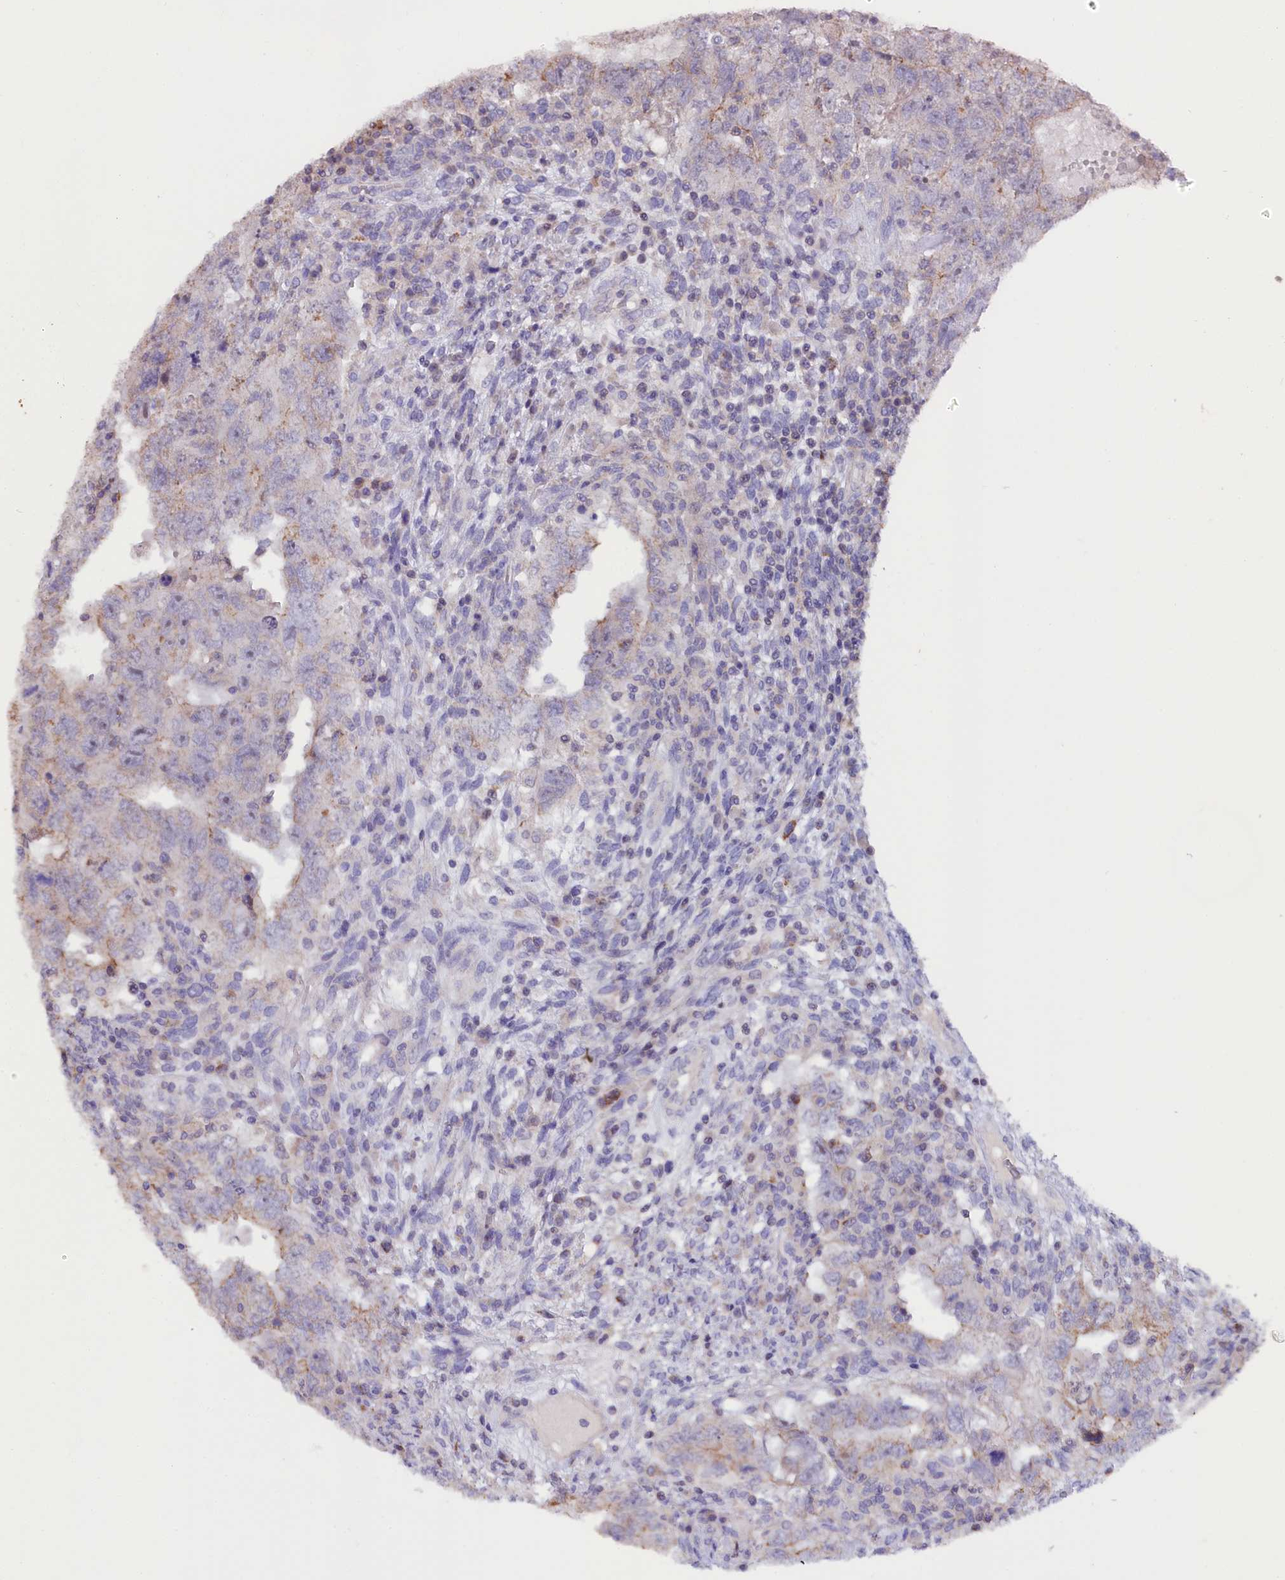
{"staining": {"intensity": "weak", "quantity": "<25%", "location": "cytoplasmic/membranous"}, "tissue": "testis cancer", "cell_type": "Tumor cells", "image_type": "cancer", "snomed": [{"axis": "morphology", "description": "Carcinoma, Embryonal, NOS"}, {"axis": "topography", "description": "Testis"}], "caption": "Protein analysis of embryonal carcinoma (testis) displays no significant expression in tumor cells. (Brightfield microscopy of DAB (3,3'-diaminobenzidine) immunohistochemistry (IHC) at high magnification).", "gene": "RPUSD3", "patient": {"sex": "male", "age": 26}}